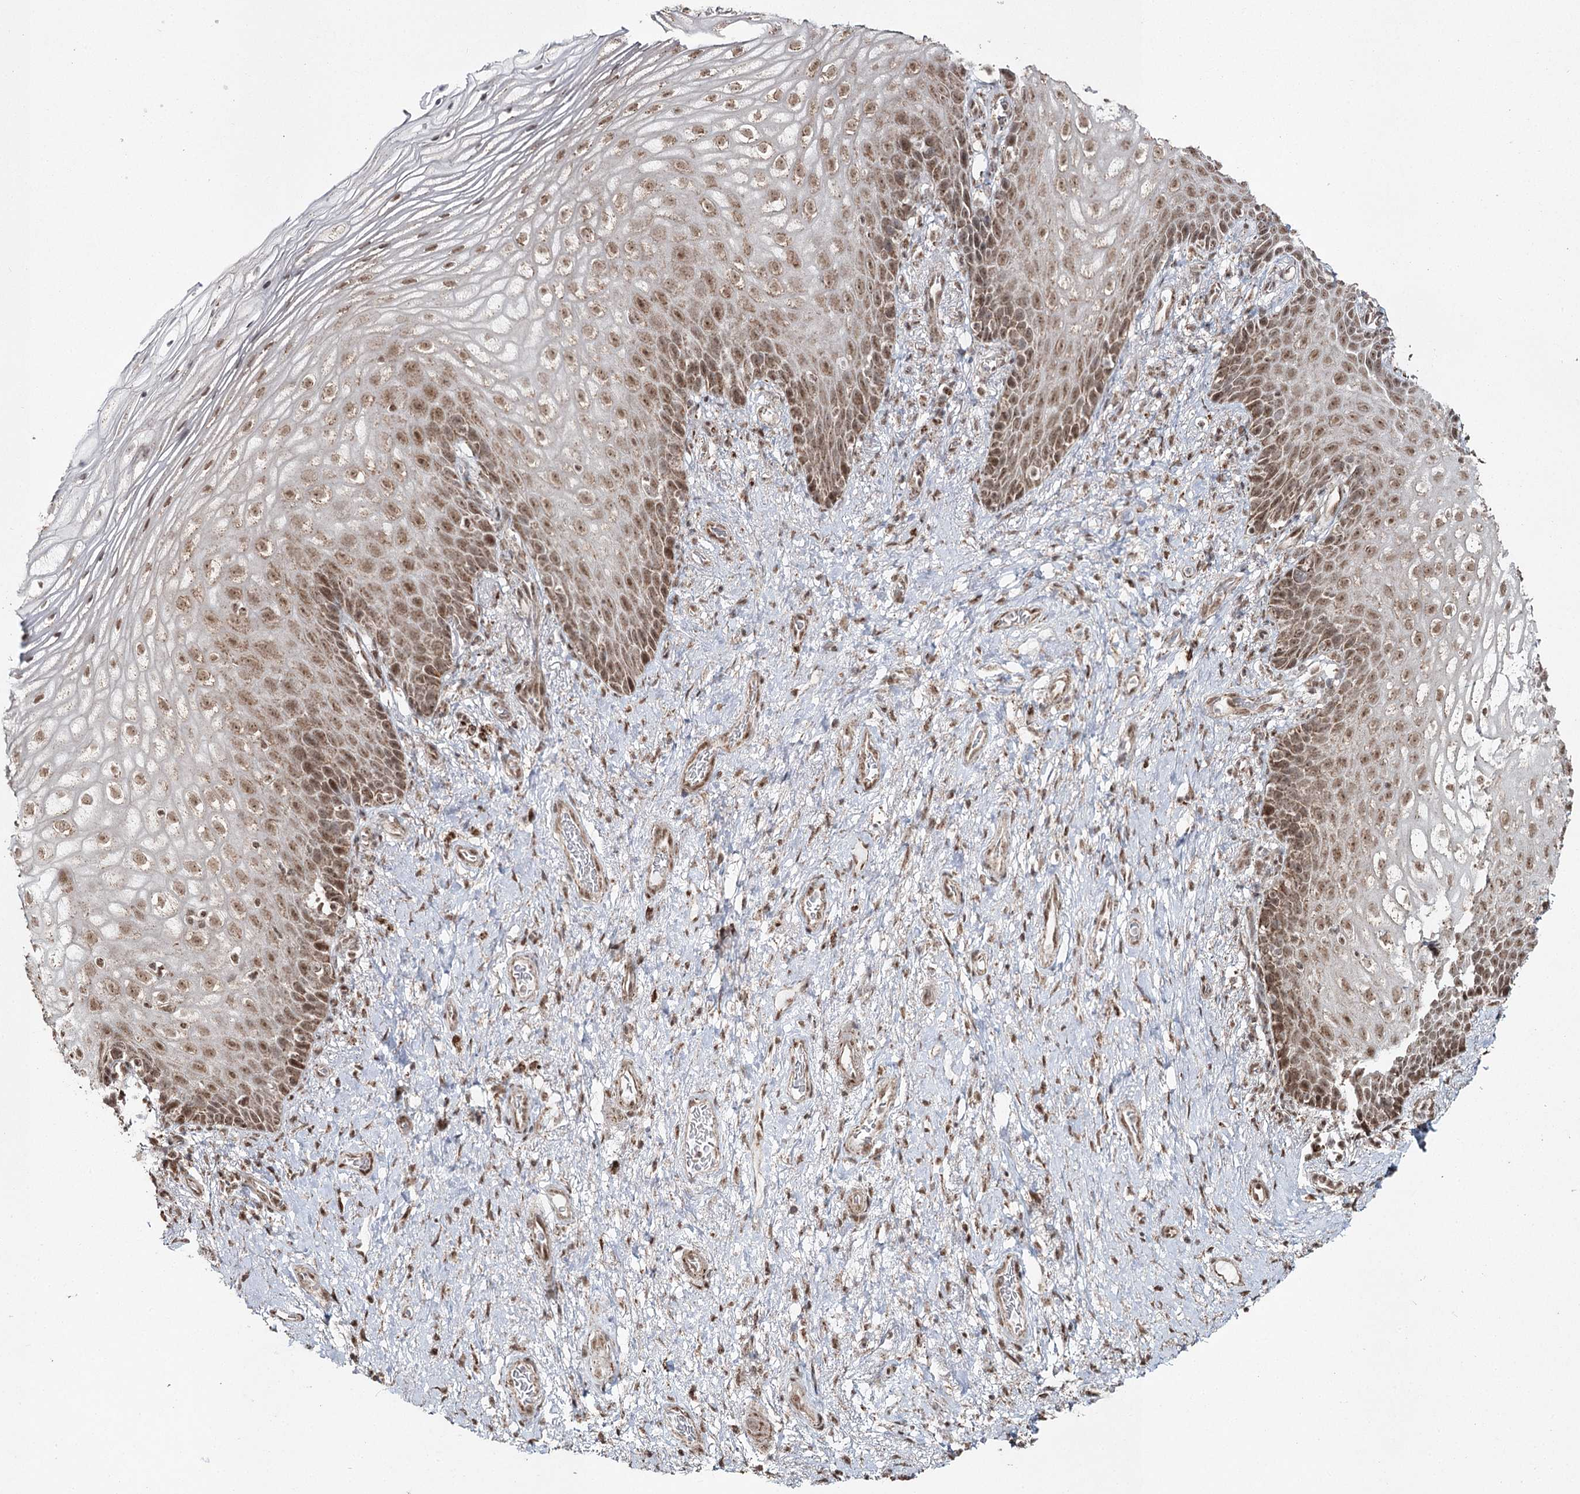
{"staining": {"intensity": "moderate", "quantity": ">75%", "location": "cytoplasmic/membranous,nuclear"}, "tissue": "vagina", "cell_type": "Squamous epithelial cells", "image_type": "normal", "snomed": [{"axis": "morphology", "description": "Normal tissue, NOS"}, {"axis": "topography", "description": "Vagina"}], "caption": "Squamous epithelial cells display moderate cytoplasmic/membranous,nuclear staining in approximately >75% of cells in benign vagina.", "gene": "PDHX", "patient": {"sex": "female", "age": 60}}